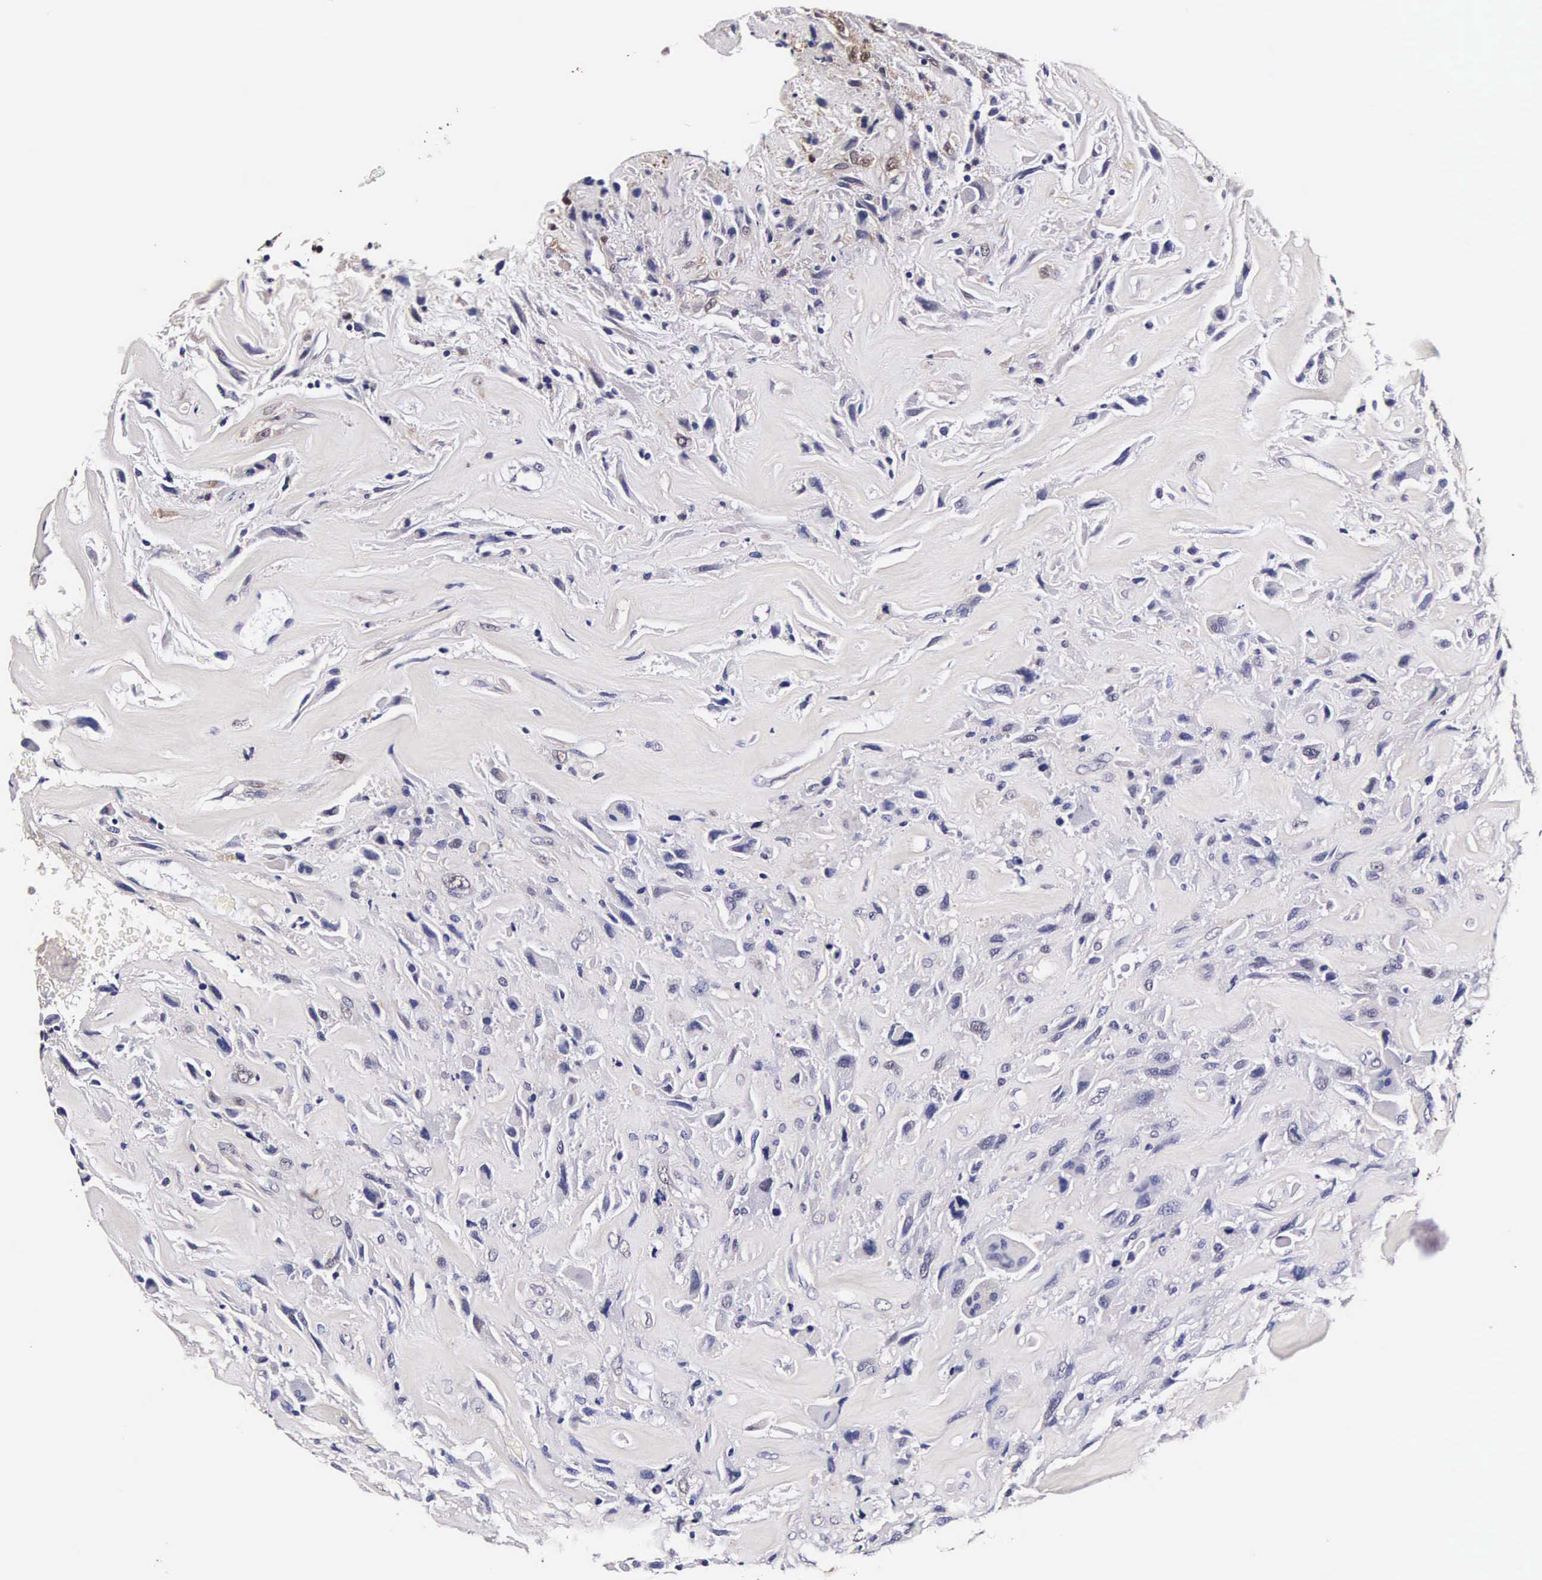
{"staining": {"intensity": "weak", "quantity": "<25%", "location": "cytoplasmic/membranous,nuclear"}, "tissue": "breast cancer", "cell_type": "Tumor cells", "image_type": "cancer", "snomed": [{"axis": "morphology", "description": "Neoplasm, malignant, NOS"}, {"axis": "topography", "description": "Breast"}], "caption": "Tumor cells show no significant protein expression in neoplasm (malignant) (breast).", "gene": "TECPR2", "patient": {"sex": "female", "age": 50}}